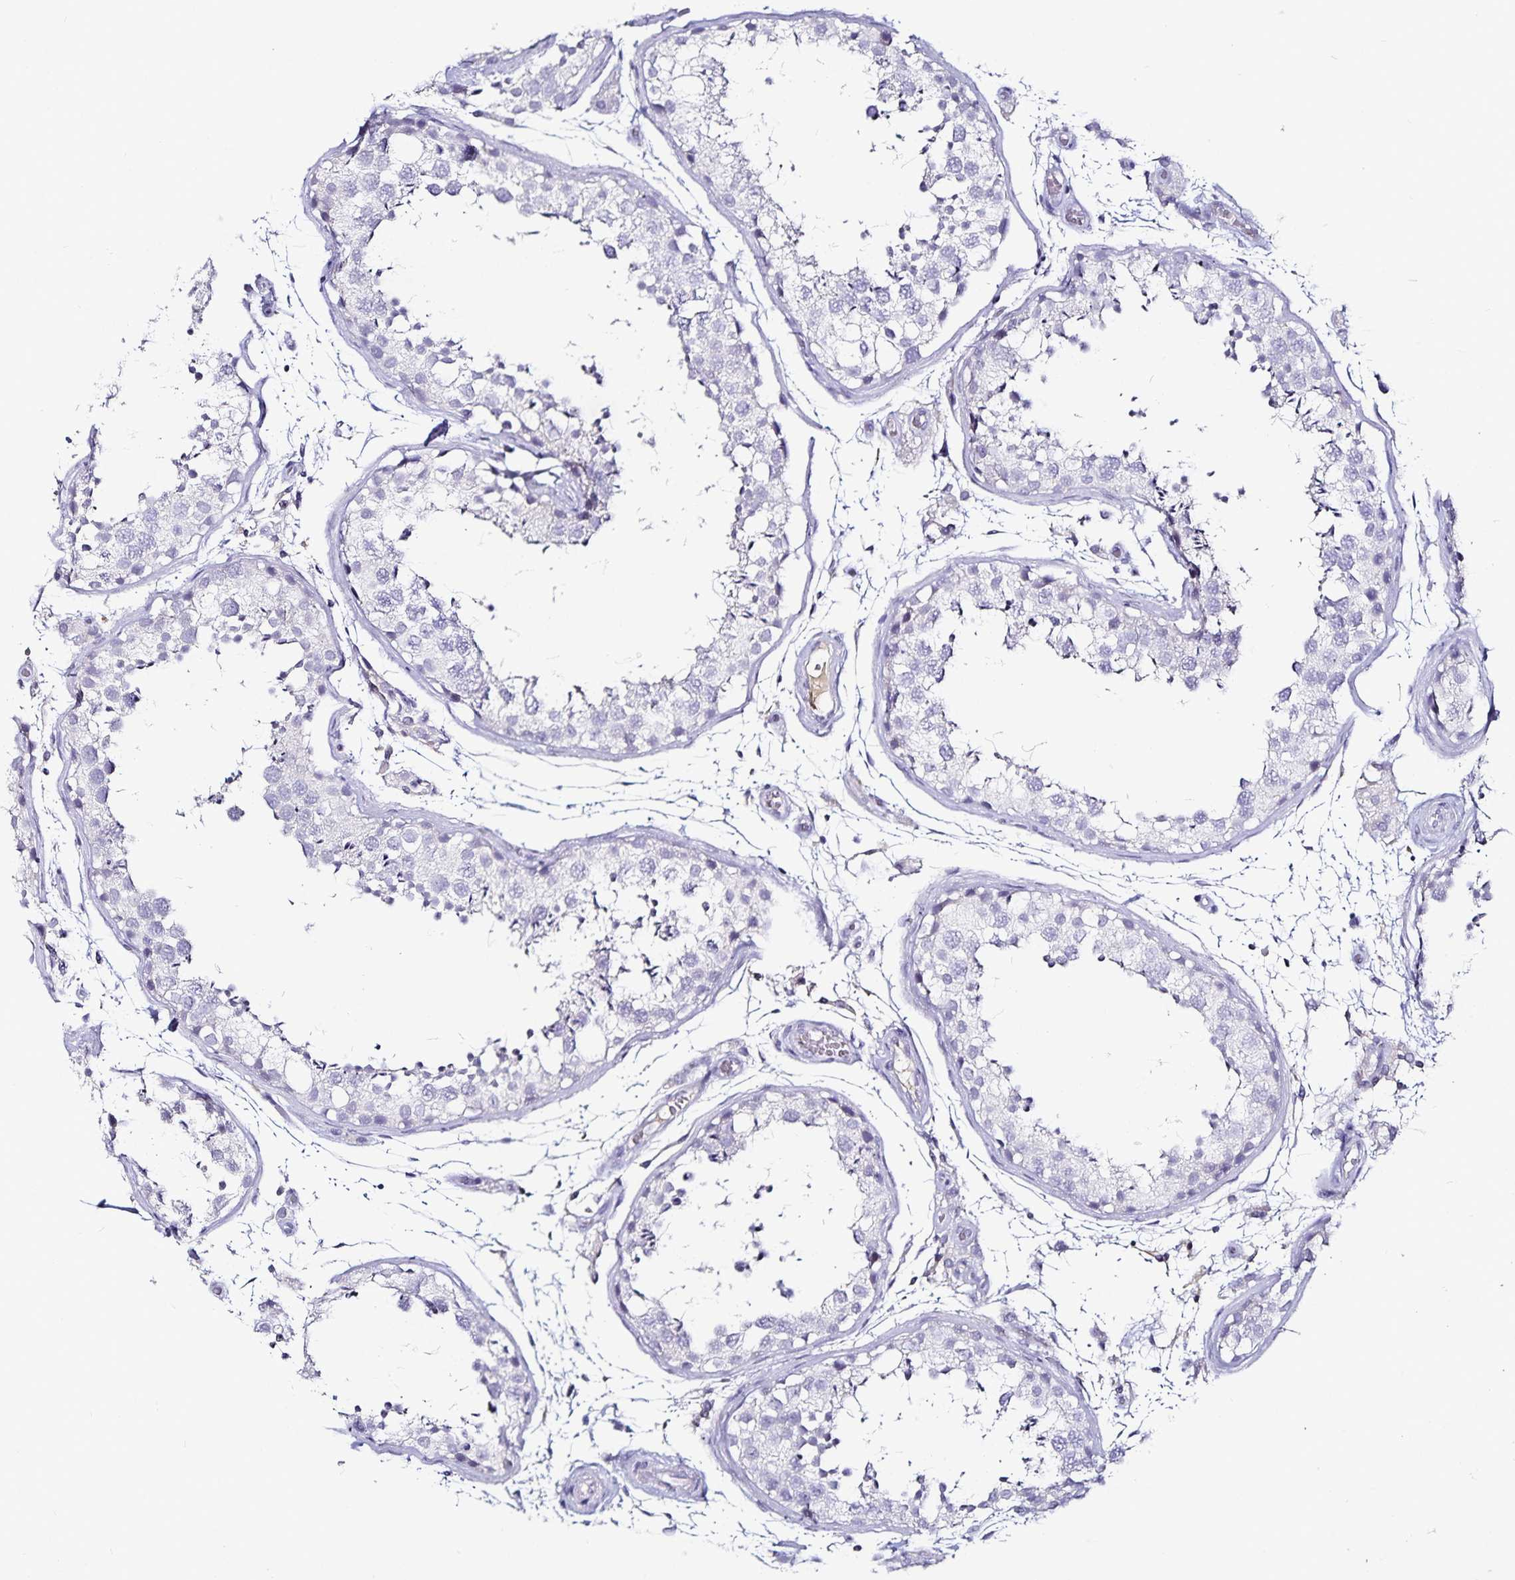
{"staining": {"intensity": "negative", "quantity": "none", "location": "none"}, "tissue": "testis", "cell_type": "Cells in seminiferous ducts", "image_type": "normal", "snomed": [{"axis": "morphology", "description": "Normal tissue, NOS"}, {"axis": "topography", "description": "Testis"}], "caption": "Immunohistochemistry (IHC) of normal human testis demonstrates no positivity in cells in seminiferous ducts.", "gene": "TTR", "patient": {"sex": "male", "age": 29}}